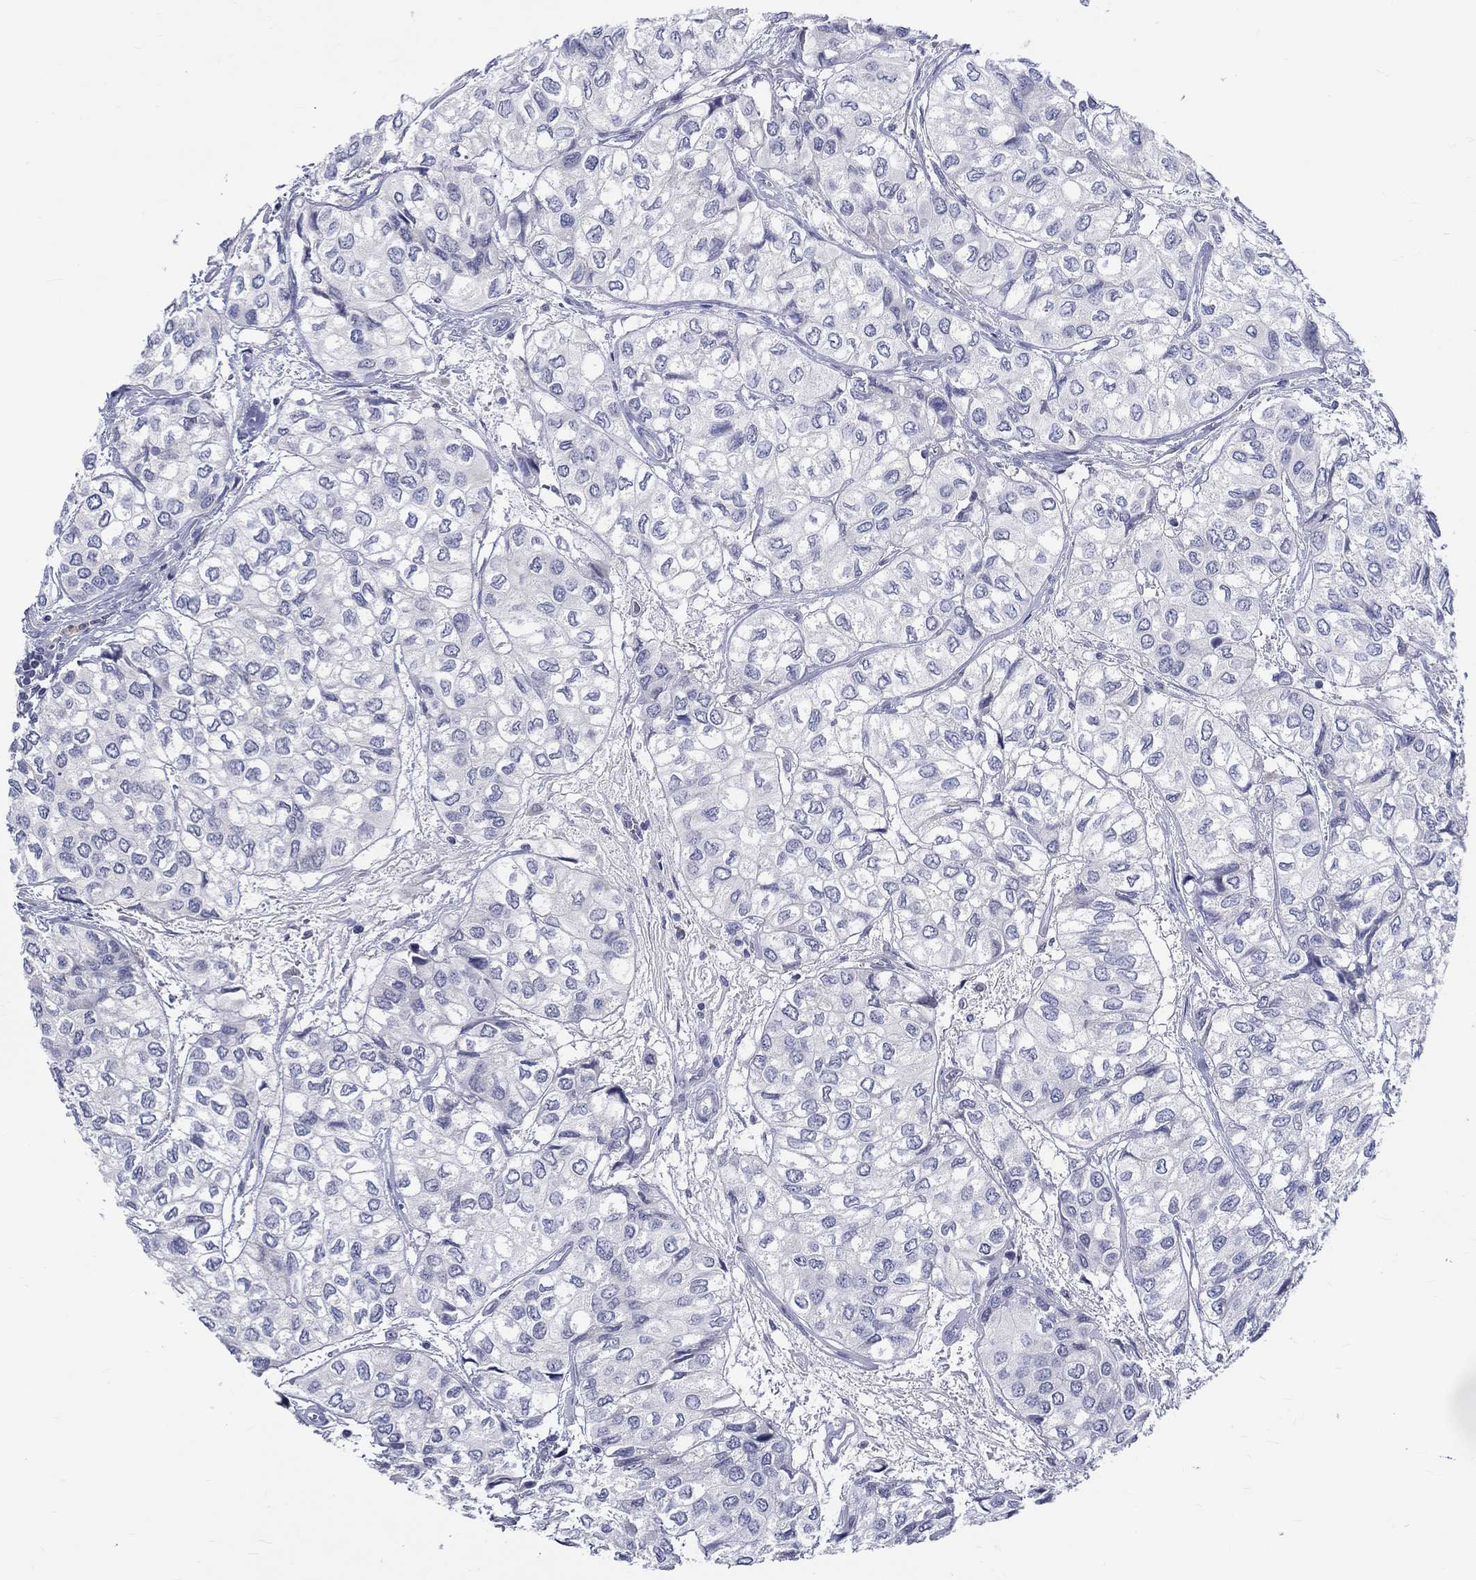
{"staining": {"intensity": "negative", "quantity": "none", "location": "none"}, "tissue": "urothelial cancer", "cell_type": "Tumor cells", "image_type": "cancer", "snomed": [{"axis": "morphology", "description": "Urothelial carcinoma, High grade"}, {"axis": "topography", "description": "Urinary bladder"}], "caption": "Tumor cells show no significant staining in high-grade urothelial carcinoma. (DAB (3,3'-diaminobenzidine) immunohistochemistry visualized using brightfield microscopy, high magnification).", "gene": "ST6GALNAC1", "patient": {"sex": "male", "age": 73}}